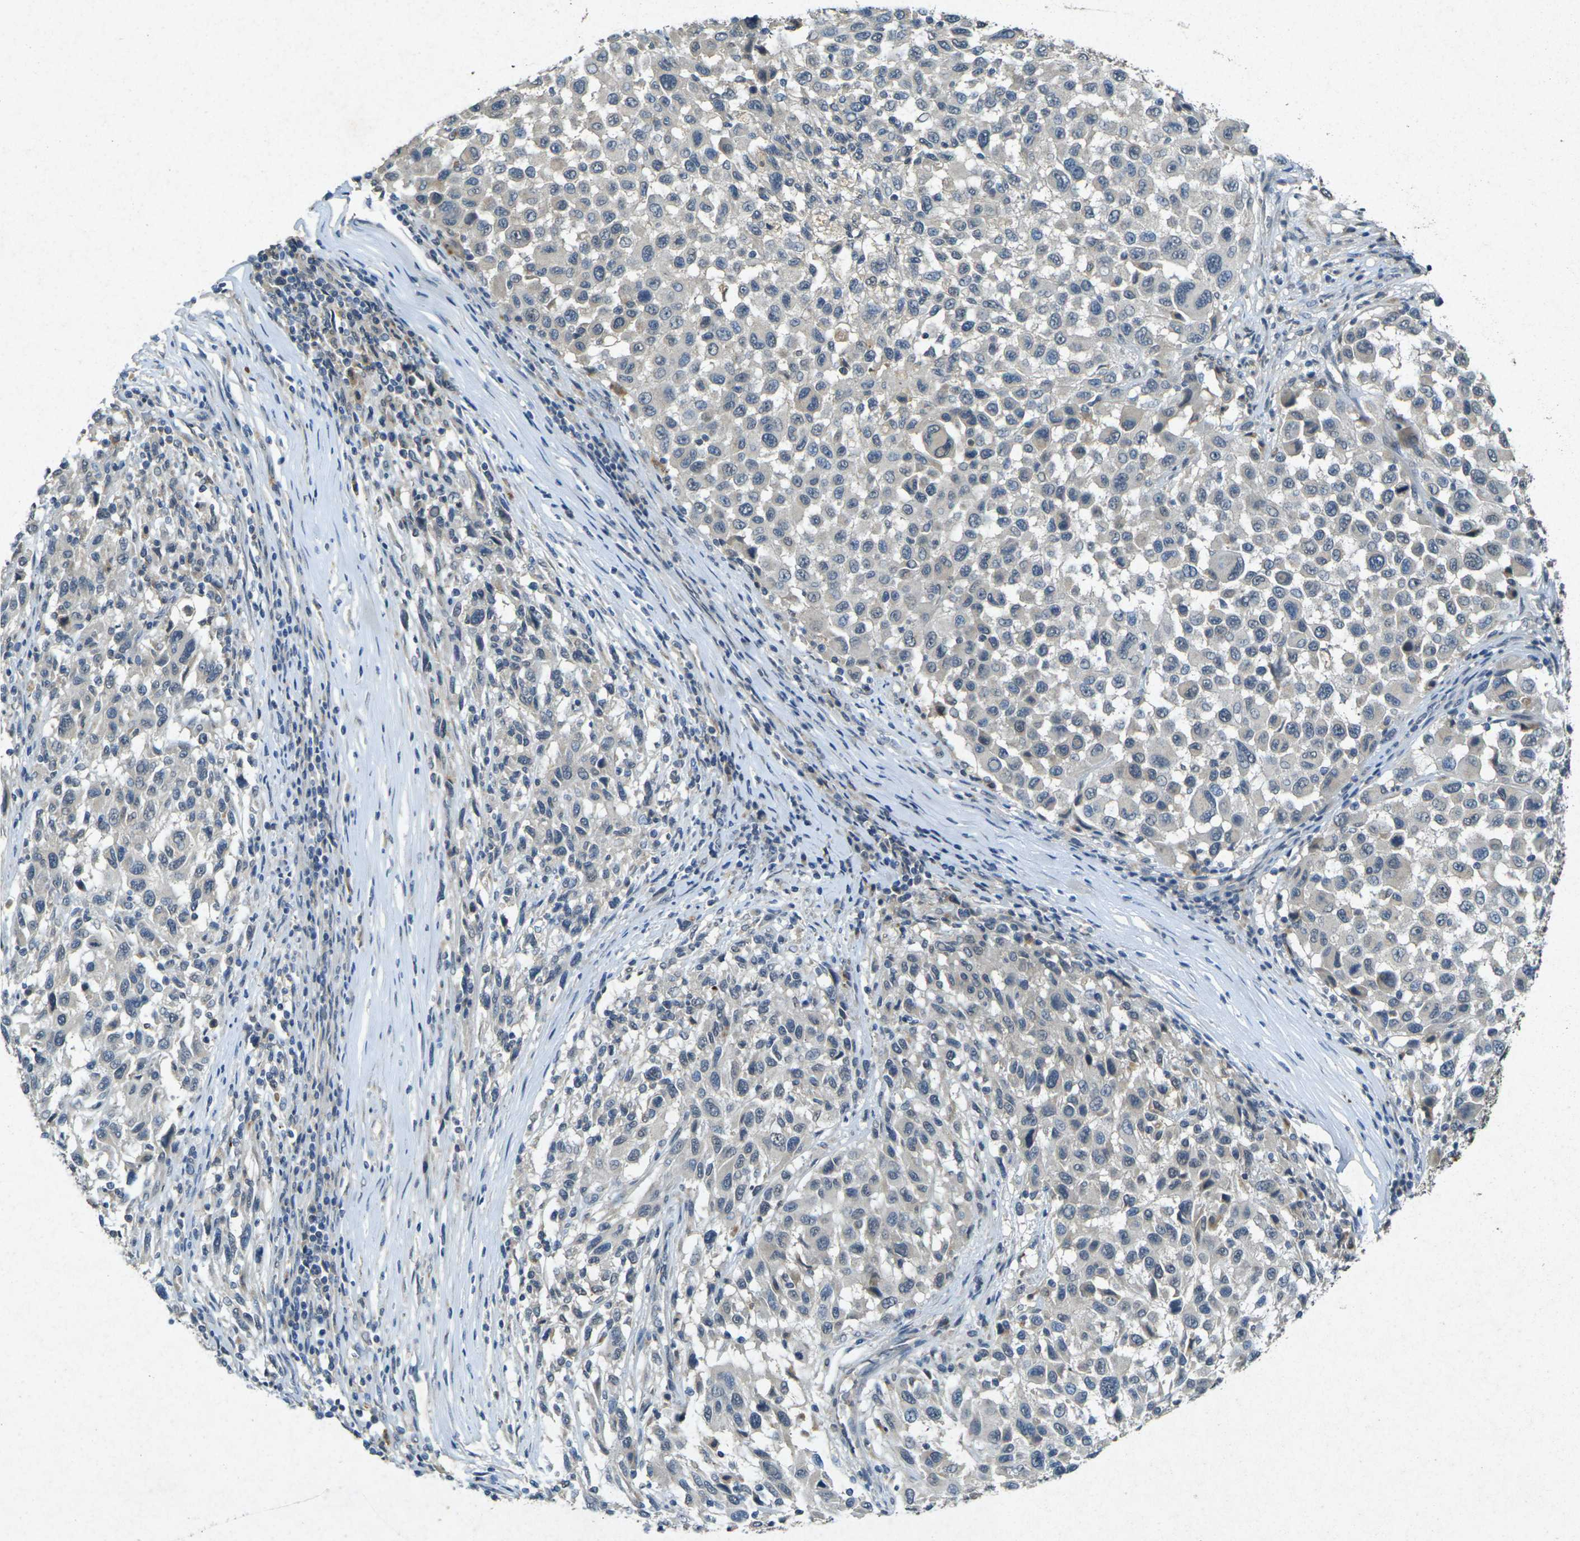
{"staining": {"intensity": "negative", "quantity": "none", "location": "none"}, "tissue": "melanoma", "cell_type": "Tumor cells", "image_type": "cancer", "snomed": [{"axis": "morphology", "description": "Malignant melanoma, Metastatic site"}, {"axis": "topography", "description": "Lymph node"}], "caption": "This is an IHC image of human malignant melanoma (metastatic site). There is no staining in tumor cells.", "gene": "RGMA", "patient": {"sex": "male", "age": 61}}